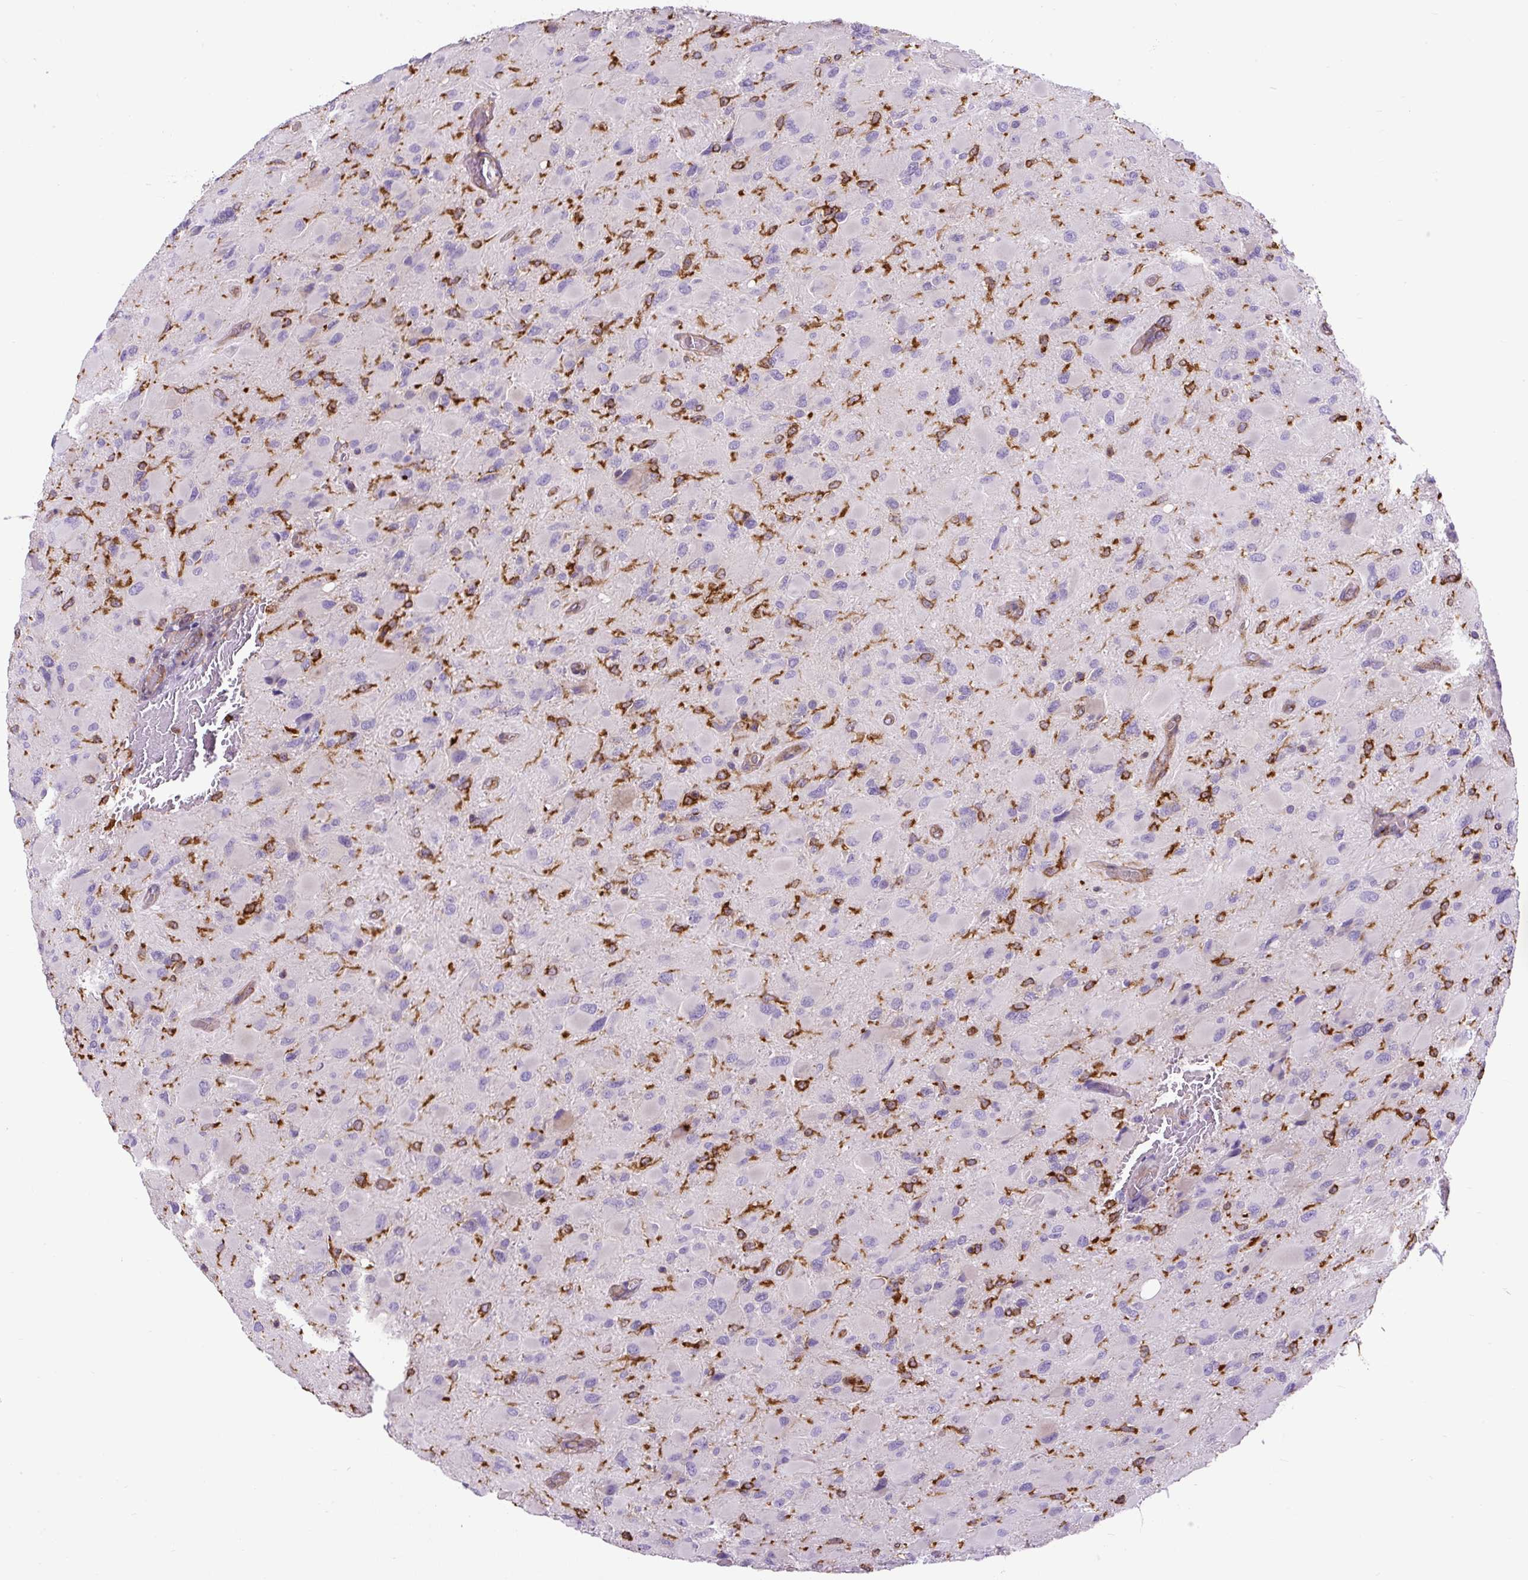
{"staining": {"intensity": "negative", "quantity": "none", "location": "none"}, "tissue": "glioma", "cell_type": "Tumor cells", "image_type": "cancer", "snomed": [{"axis": "morphology", "description": "Glioma, malignant, High grade"}, {"axis": "topography", "description": "Cerebral cortex"}], "caption": "High power microscopy photomicrograph of an immunohistochemistry (IHC) image of glioma, revealing no significant staining in tumor cells.", "gene": "MAP1S", "patient": {"sex": "female", "age": 36}}